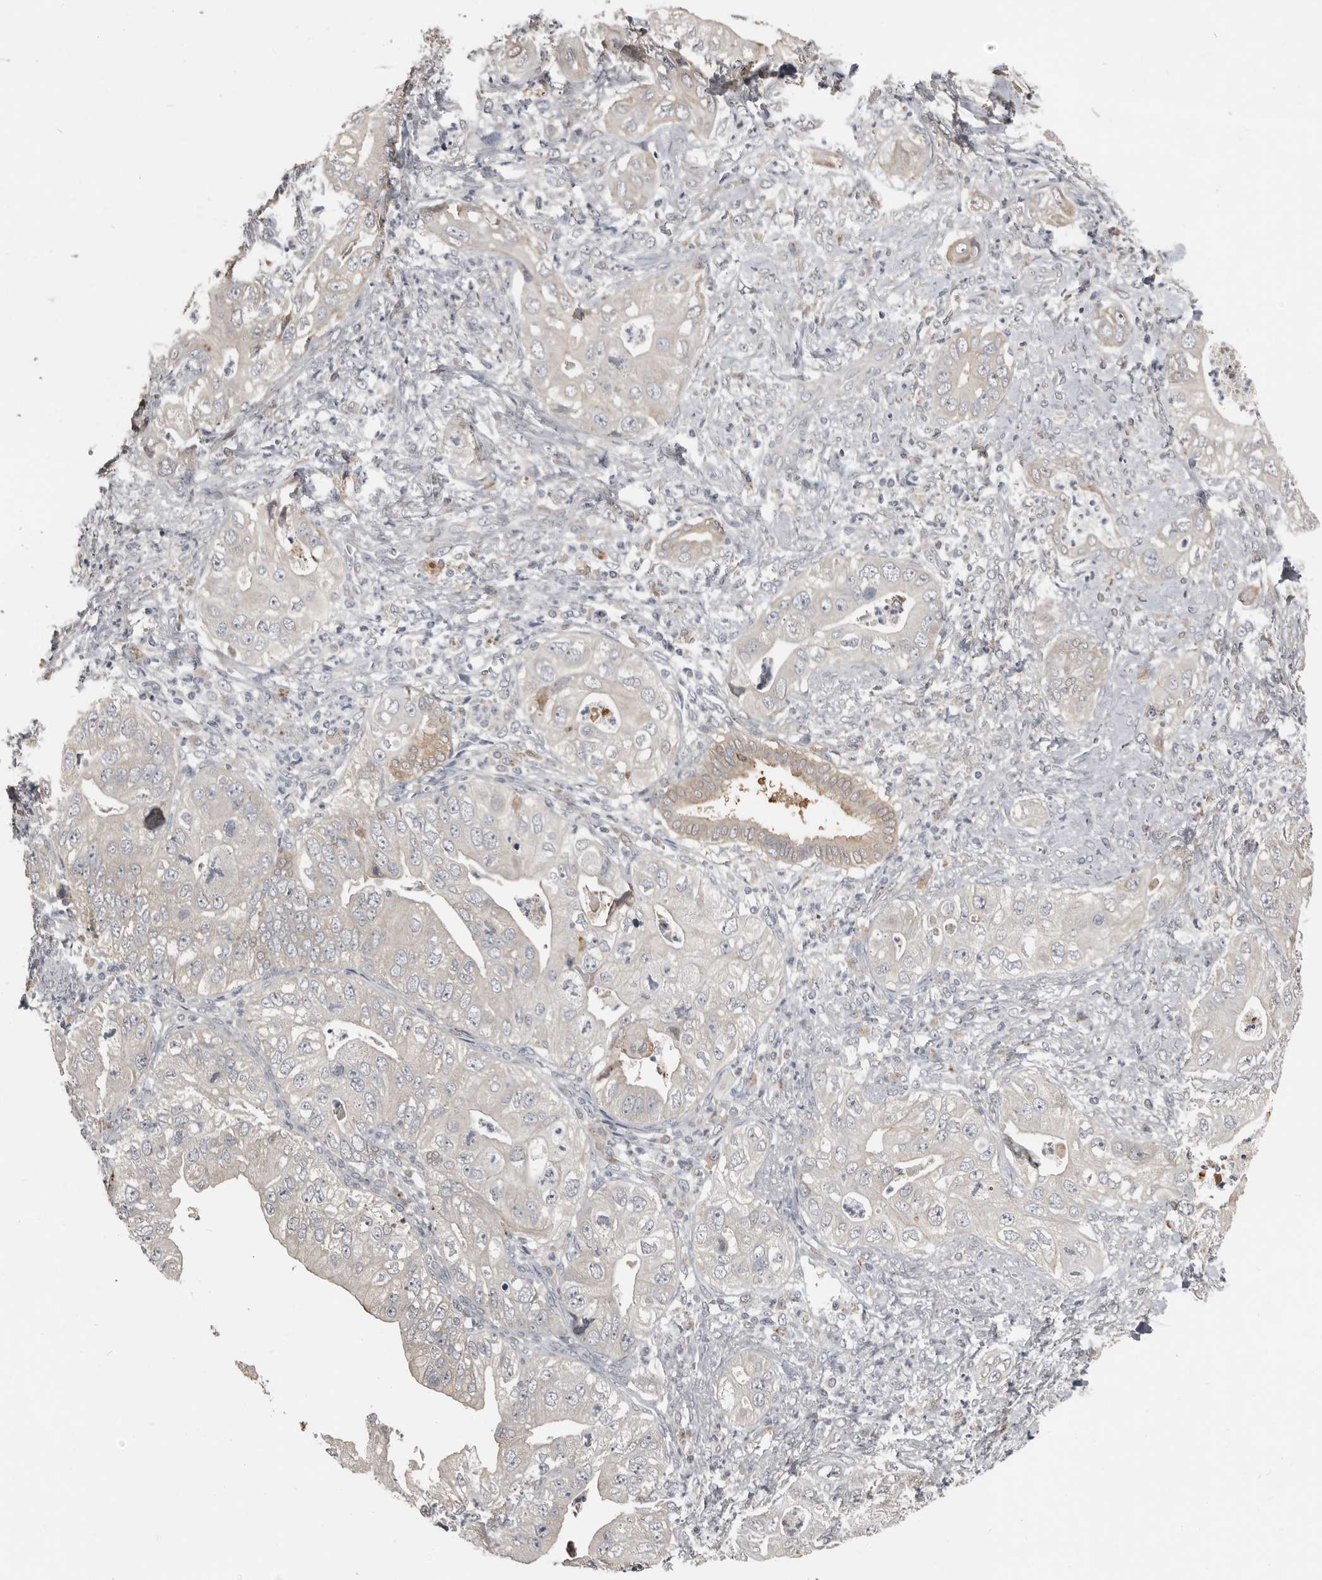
{"staining": {"intensity": "weak", "quantity": "<25%", "location": "cytoplasmic/membranous"}, "tissue": "pancreatic cancer", "cell_type": "Tumor cells", "image_type": "cancer", "snomed": [{"axis": "morphology", "description": "Adenocarcinoma, NOS"}, {"axis": "topography", "description": "Pancreas"}], "caption": "Tumor cells are negative for protein expression in human adenocarcinoma (pancreatic).", "gene": "KCNJ8", "patient": {"sex": "female", "age": 78}}